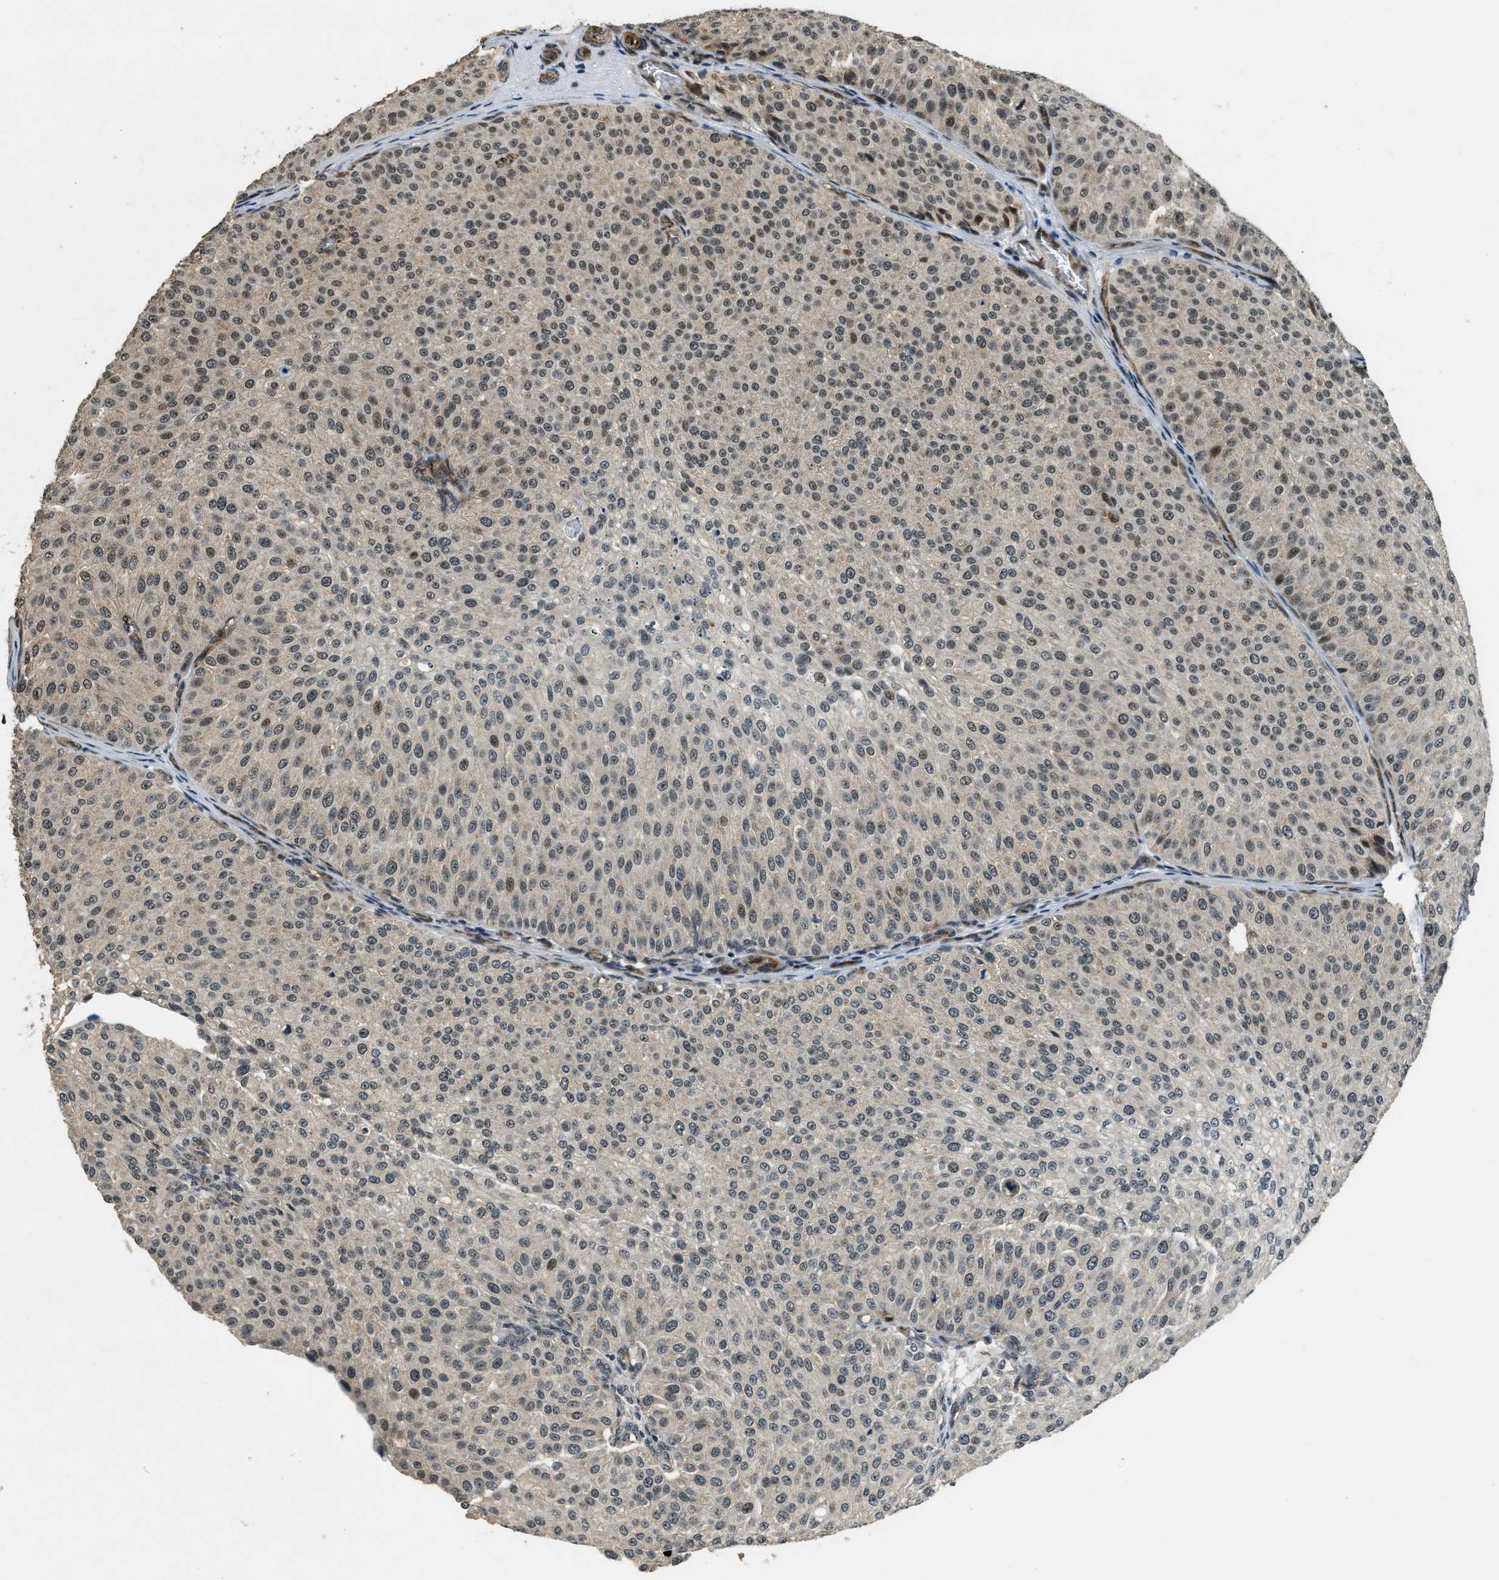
{"staining": {"intensity": "moderate", "quantity": "<25%", "location": "nuclear"}, "tissue": "urothelial cancer", "cell_type": "Tumor cells", "image_type": "cancer", "snomed": [{"axis": "morphology", "description": "Urothelial carcinoma, Low grade"}, {"axis": "topography", "description": "Smooth muscle"}, {"axis": "topography", "description": "Urinary bladder"}], "caption": "The micrograph reveals staining of urothelial cancer, revealing moderate nuclear protein positivity (brown color) within tumor cells. Using DAB (brown) and hematoxylin (blue) stains, captured at high magnification using brightfield microscopy.", "gene": "MED21", "patient": {"sex": "male", "age": 60}}